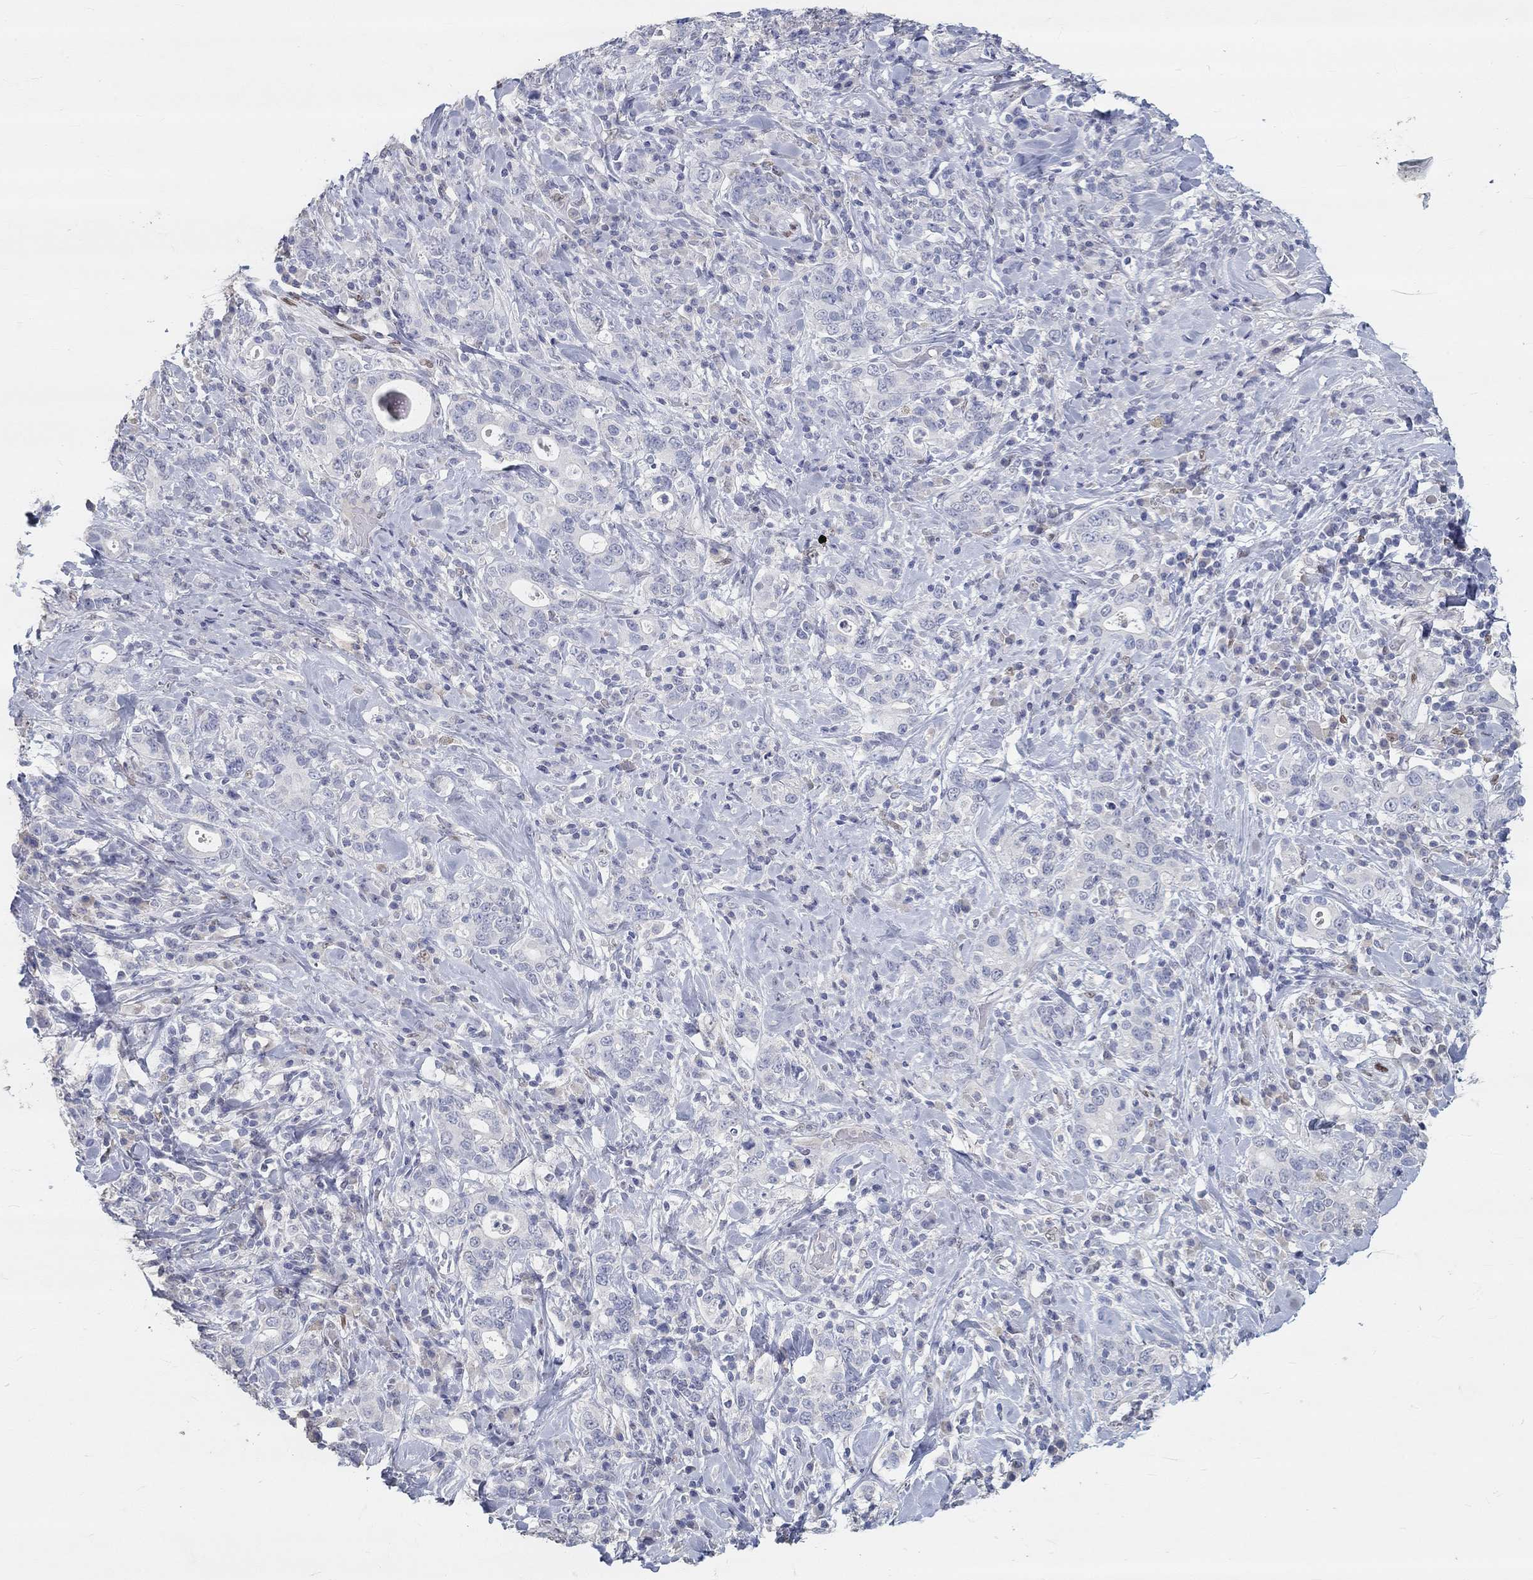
{"staining": {"intensity": "negative", "quantity": "none", "location": "none"}, "tissue": "stomach cancer", "cell_type": "Tumor cells", "image_type": "cancer", "snomed": [{"axis": "morphology", "description": "Adenocarcinoma, NOS"}, {"axis": "topography", "description": "Stomach"}], "caption": "Image shows no protein staining in tumor cells of stomach adenocarcinoma tissue.", "gene": "FGF2", "patient": {"sex": "male", "age": 79}}